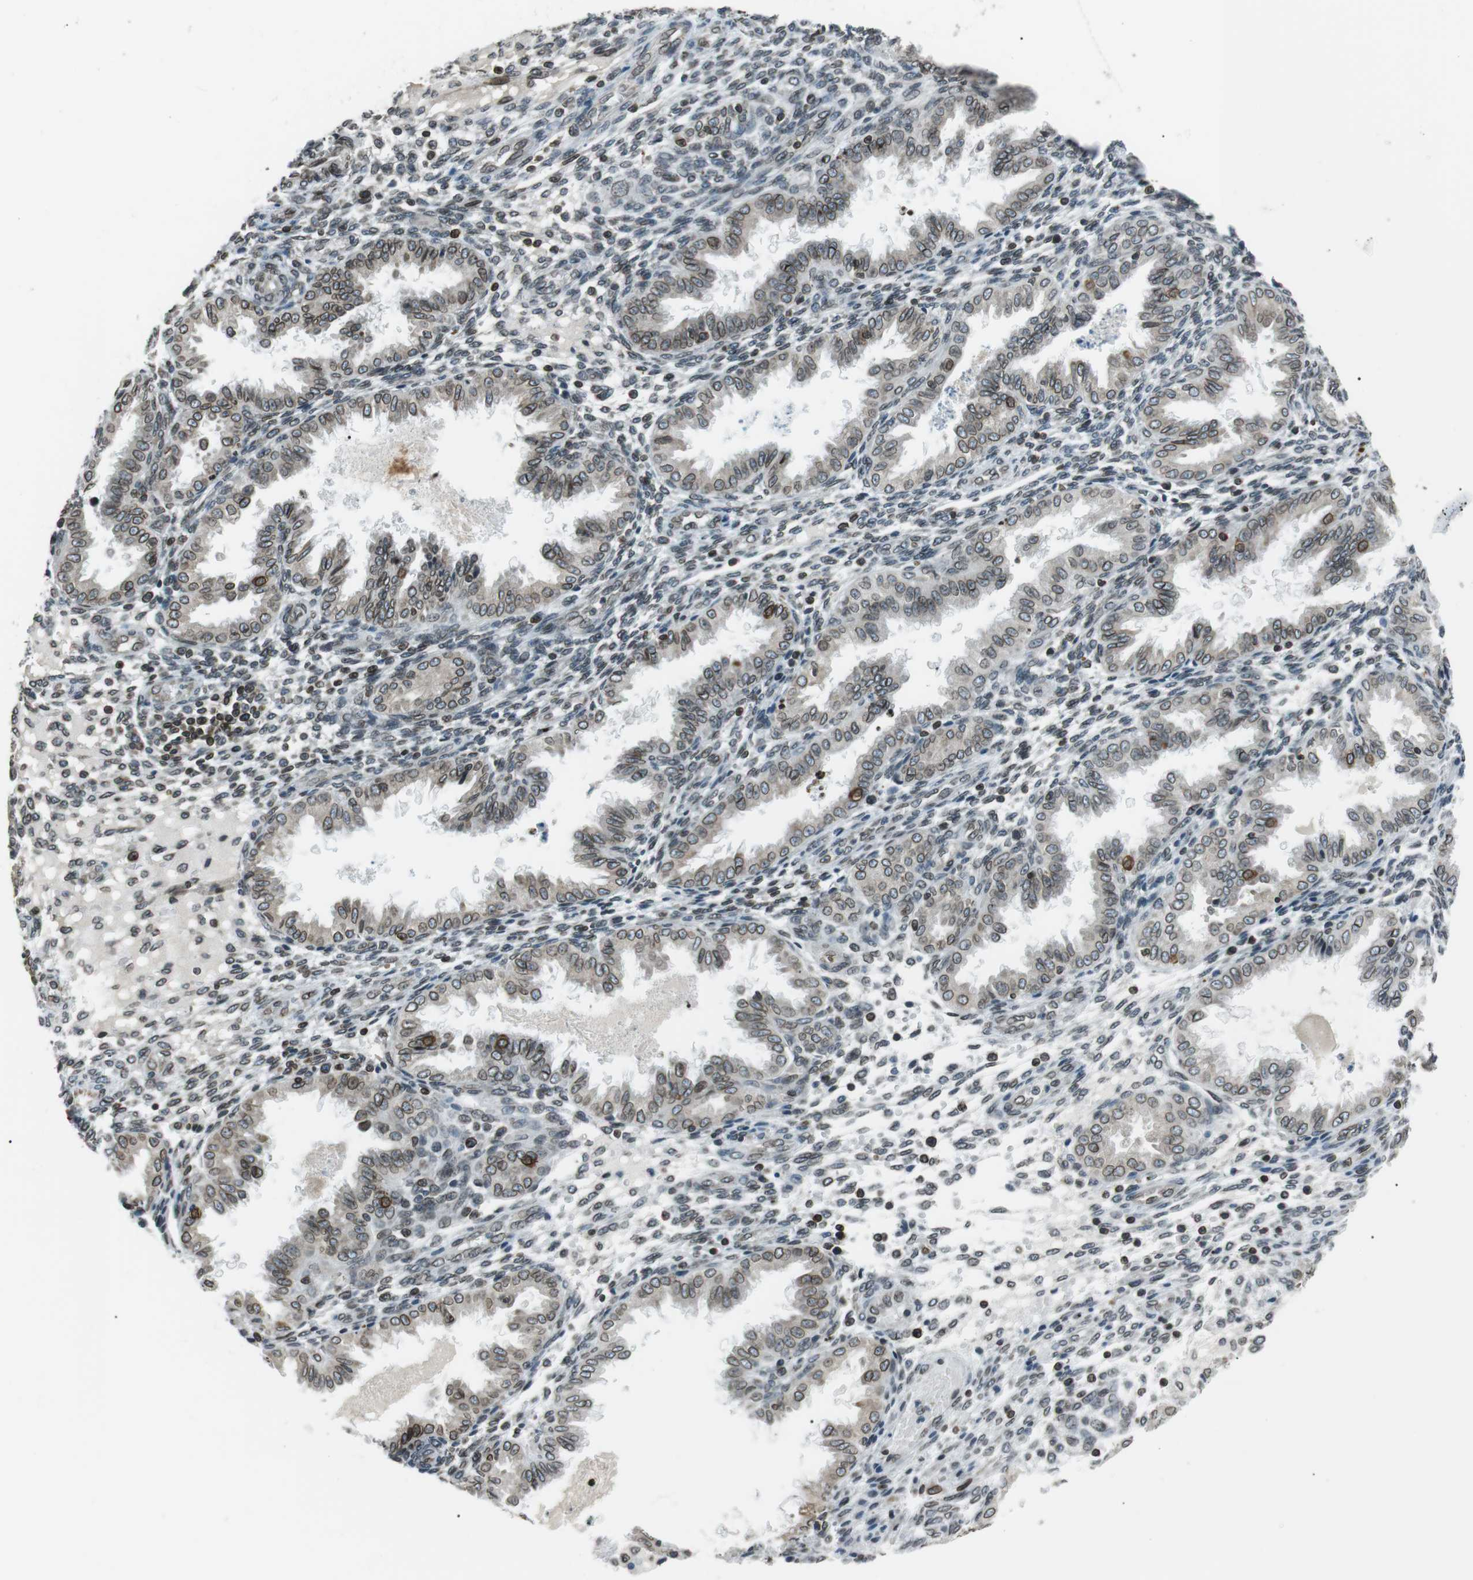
{"staining": {"intensity": "negative", "quantity": "none", "location": "none"}, "tissue": "endometrium", "cell_type": "Cells in endometrial stroma", "image_type": "normal", "snomed": [{"axis": "morphology", "description": "Normal tissue, NOS"}, {"axis": "topography", "description": "Endometrium"}], "caption": "Immunohistochemistry photomicrograph of normal endometrium: human endometrium stained with DAB (3,3'-diaminobenzidine) exhibits no significant protein staining in cells in endometrial stroma.", "gene": "TMX4", "patient": {"sex": "female", "age": 33}}